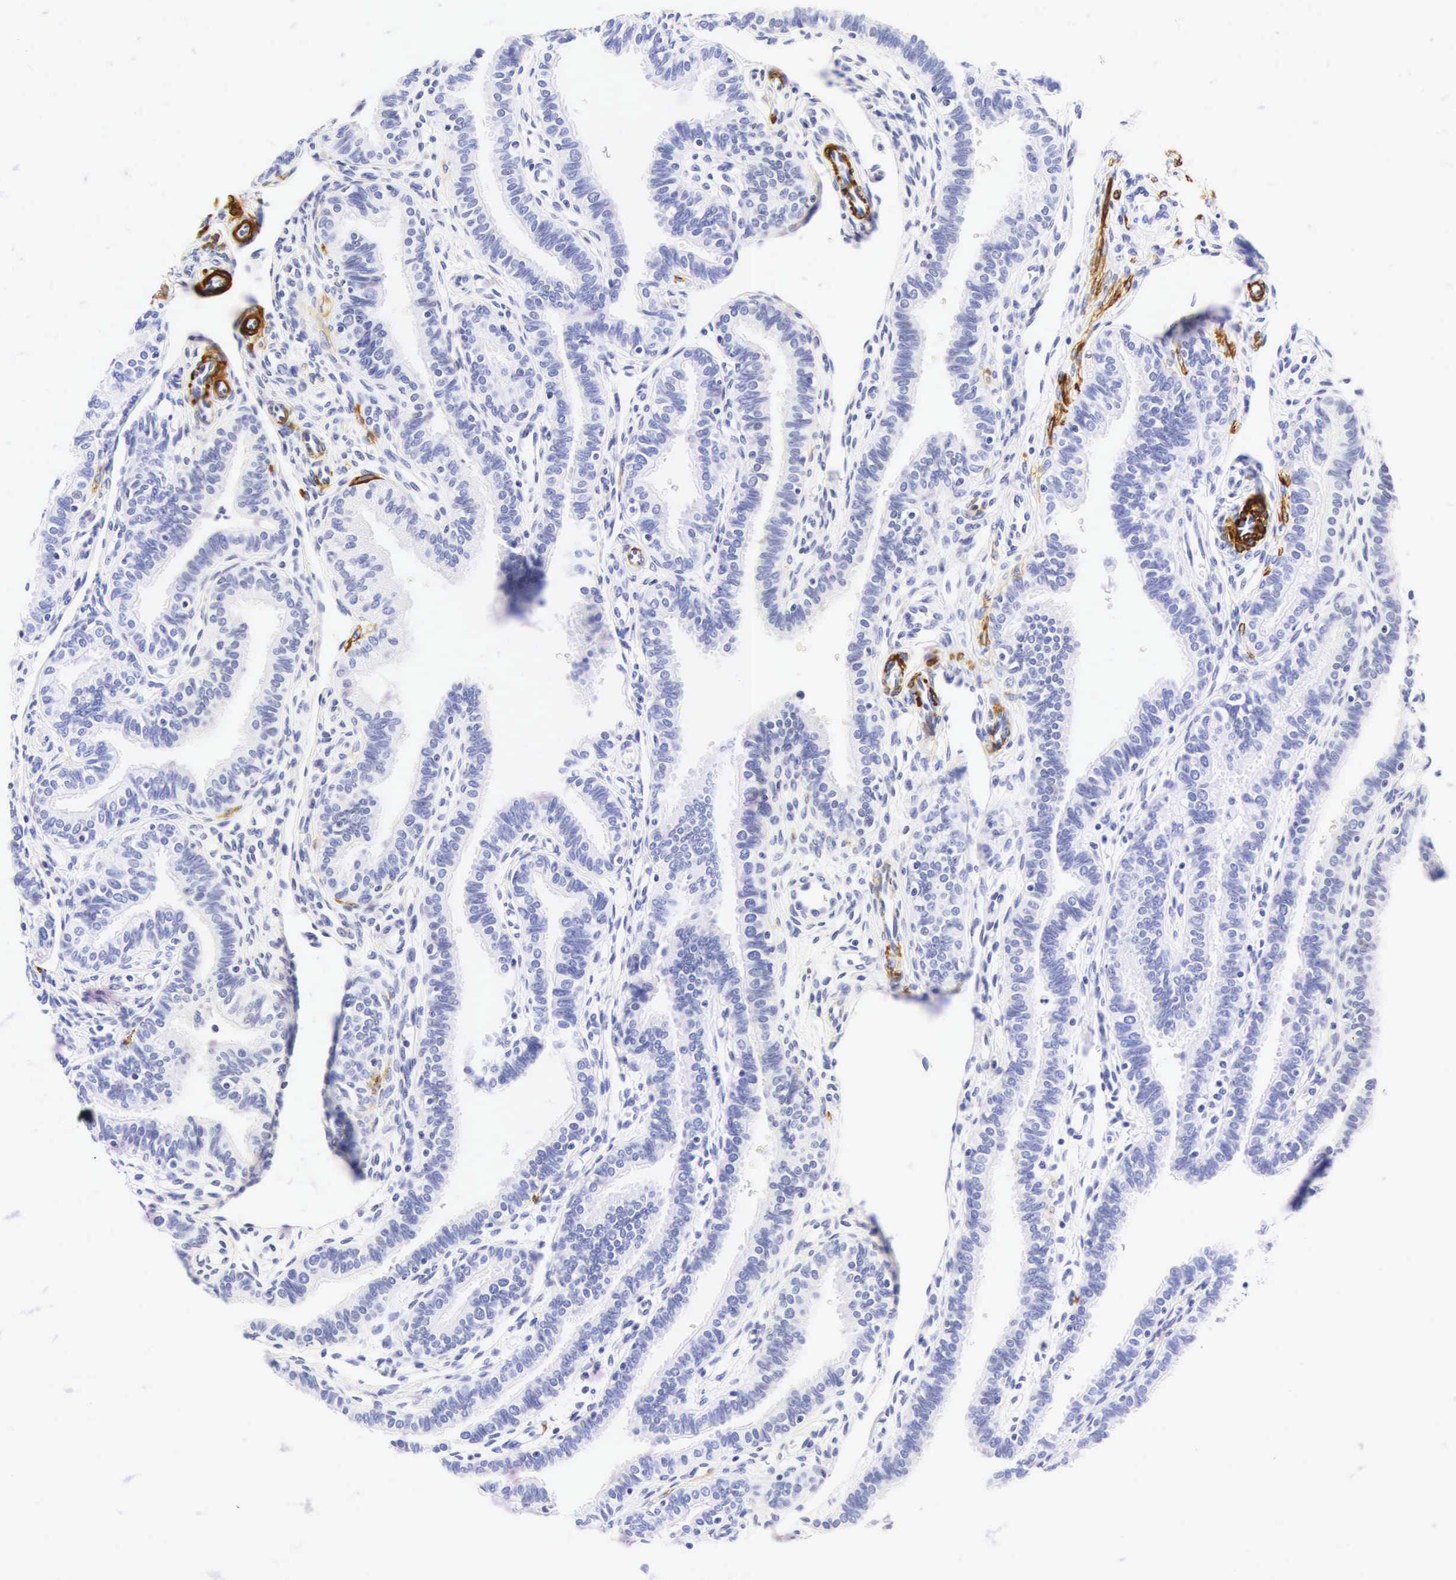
{"staining": {"intensity": "negative", "quantity": "none", "location": "none"}, "tissue": "fallopian tube", "cell_type": "Glandular cells", "image_type": "normal", "snomed": [{"axis": "morphology", "description": "Normal tissue, NOS"}, {"axis": "topography", "description": "Fallopian tube"}], "caption": "Human fallopian tube stained for a protein using immunohistochemistry (IHC) reveals no positivity in glandular cells.", "gene": "CALD1", "patient": {"sex": "female", "age": 32}}